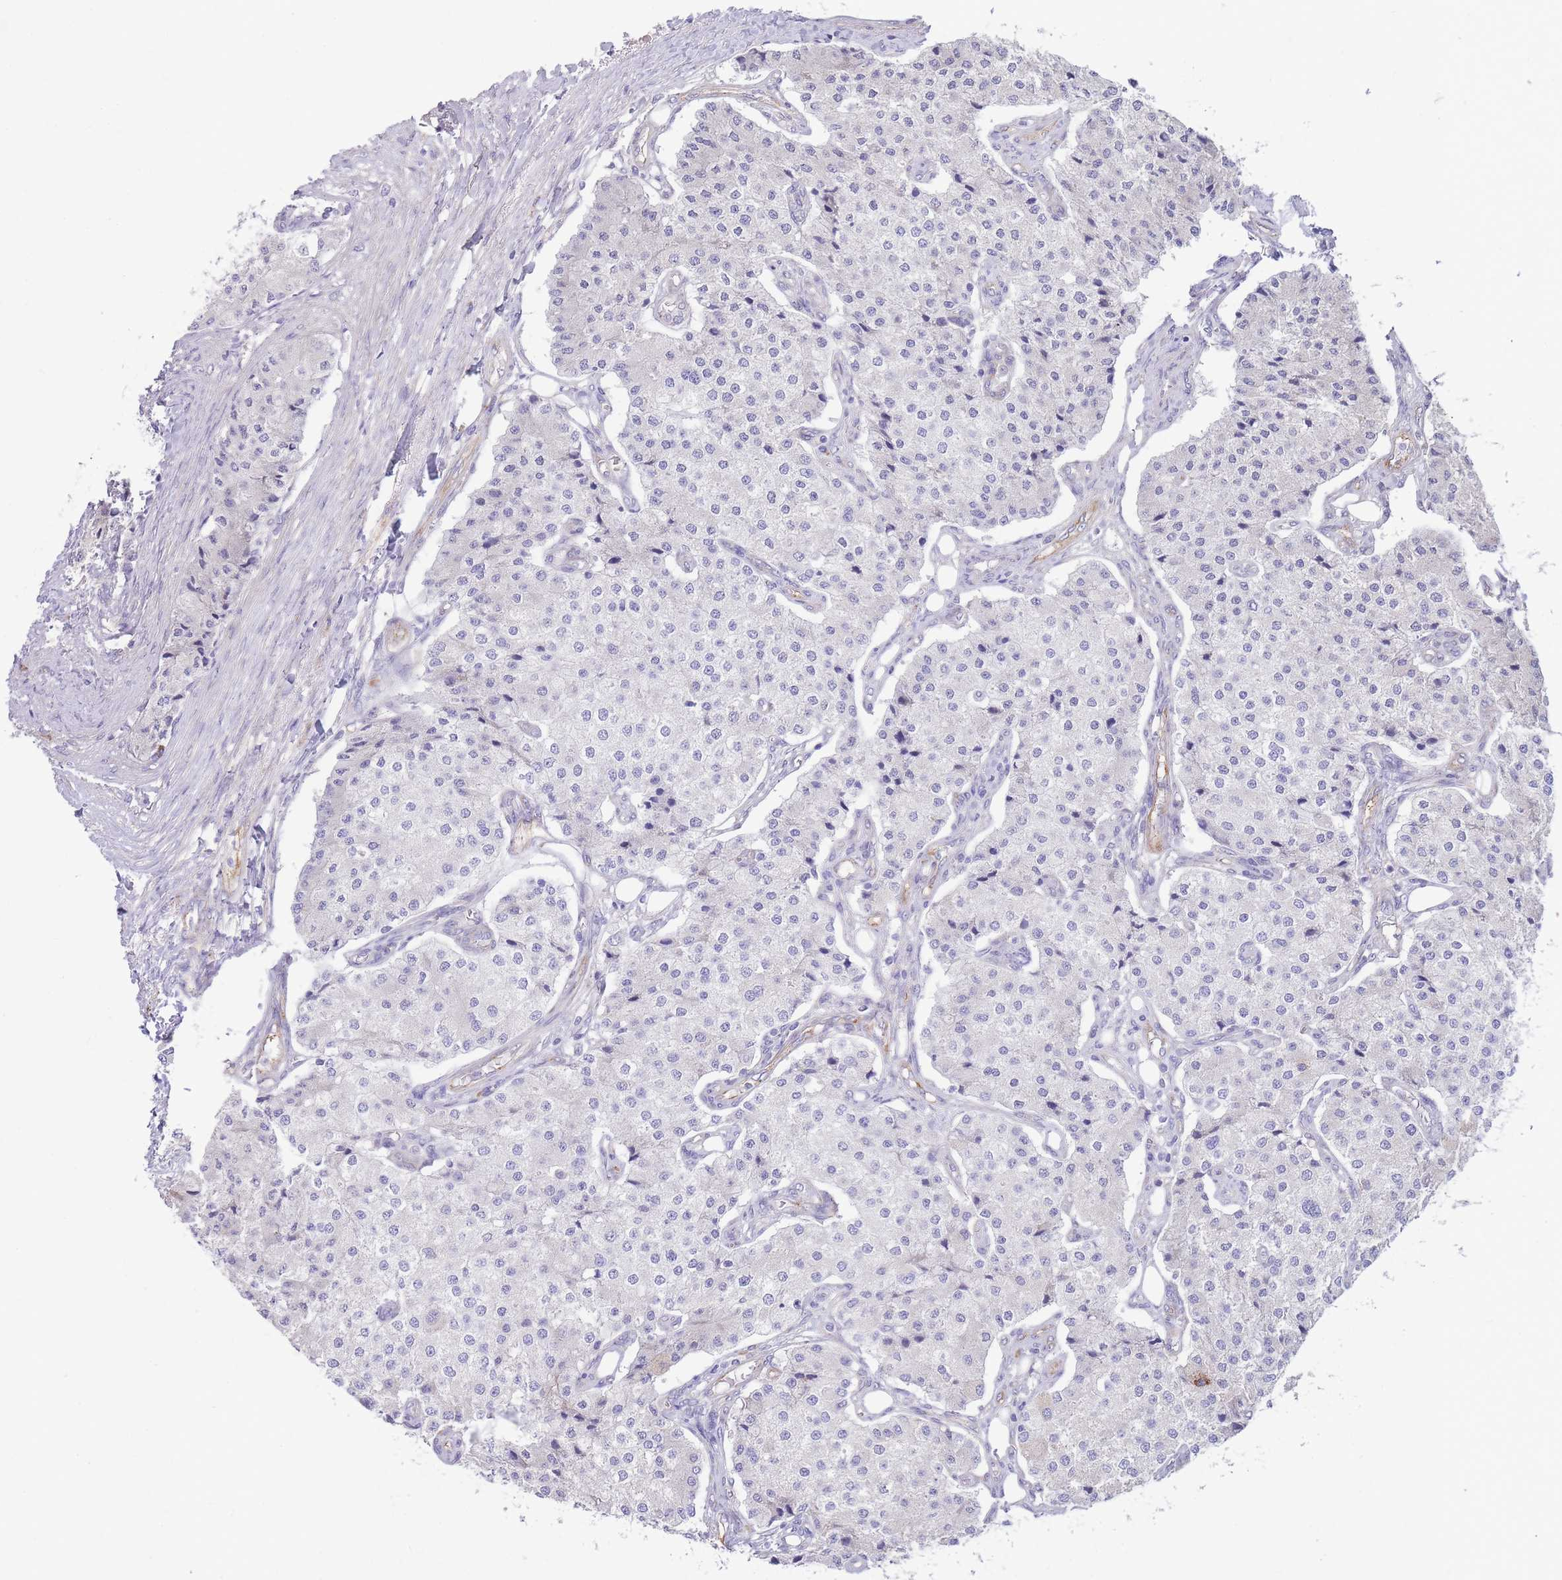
{"staining": {"intensity": "negative", "quantity": "none", "location": "none"}, "tissue": "carcinoid", "cell_type": "Tumor cells", "image_type": "cancer", "snomed": [{"axis": "morphology", "description": "Carcinoid, malignant, NOS"}, {"axis": "topography", "description": "Colon"}], "caption": "Carcinoid was stained to show a protein in brown. There is no significant positivity in tumor cells.", "gene": "DET1", "patient": {"sex": "female", "age": 52}}